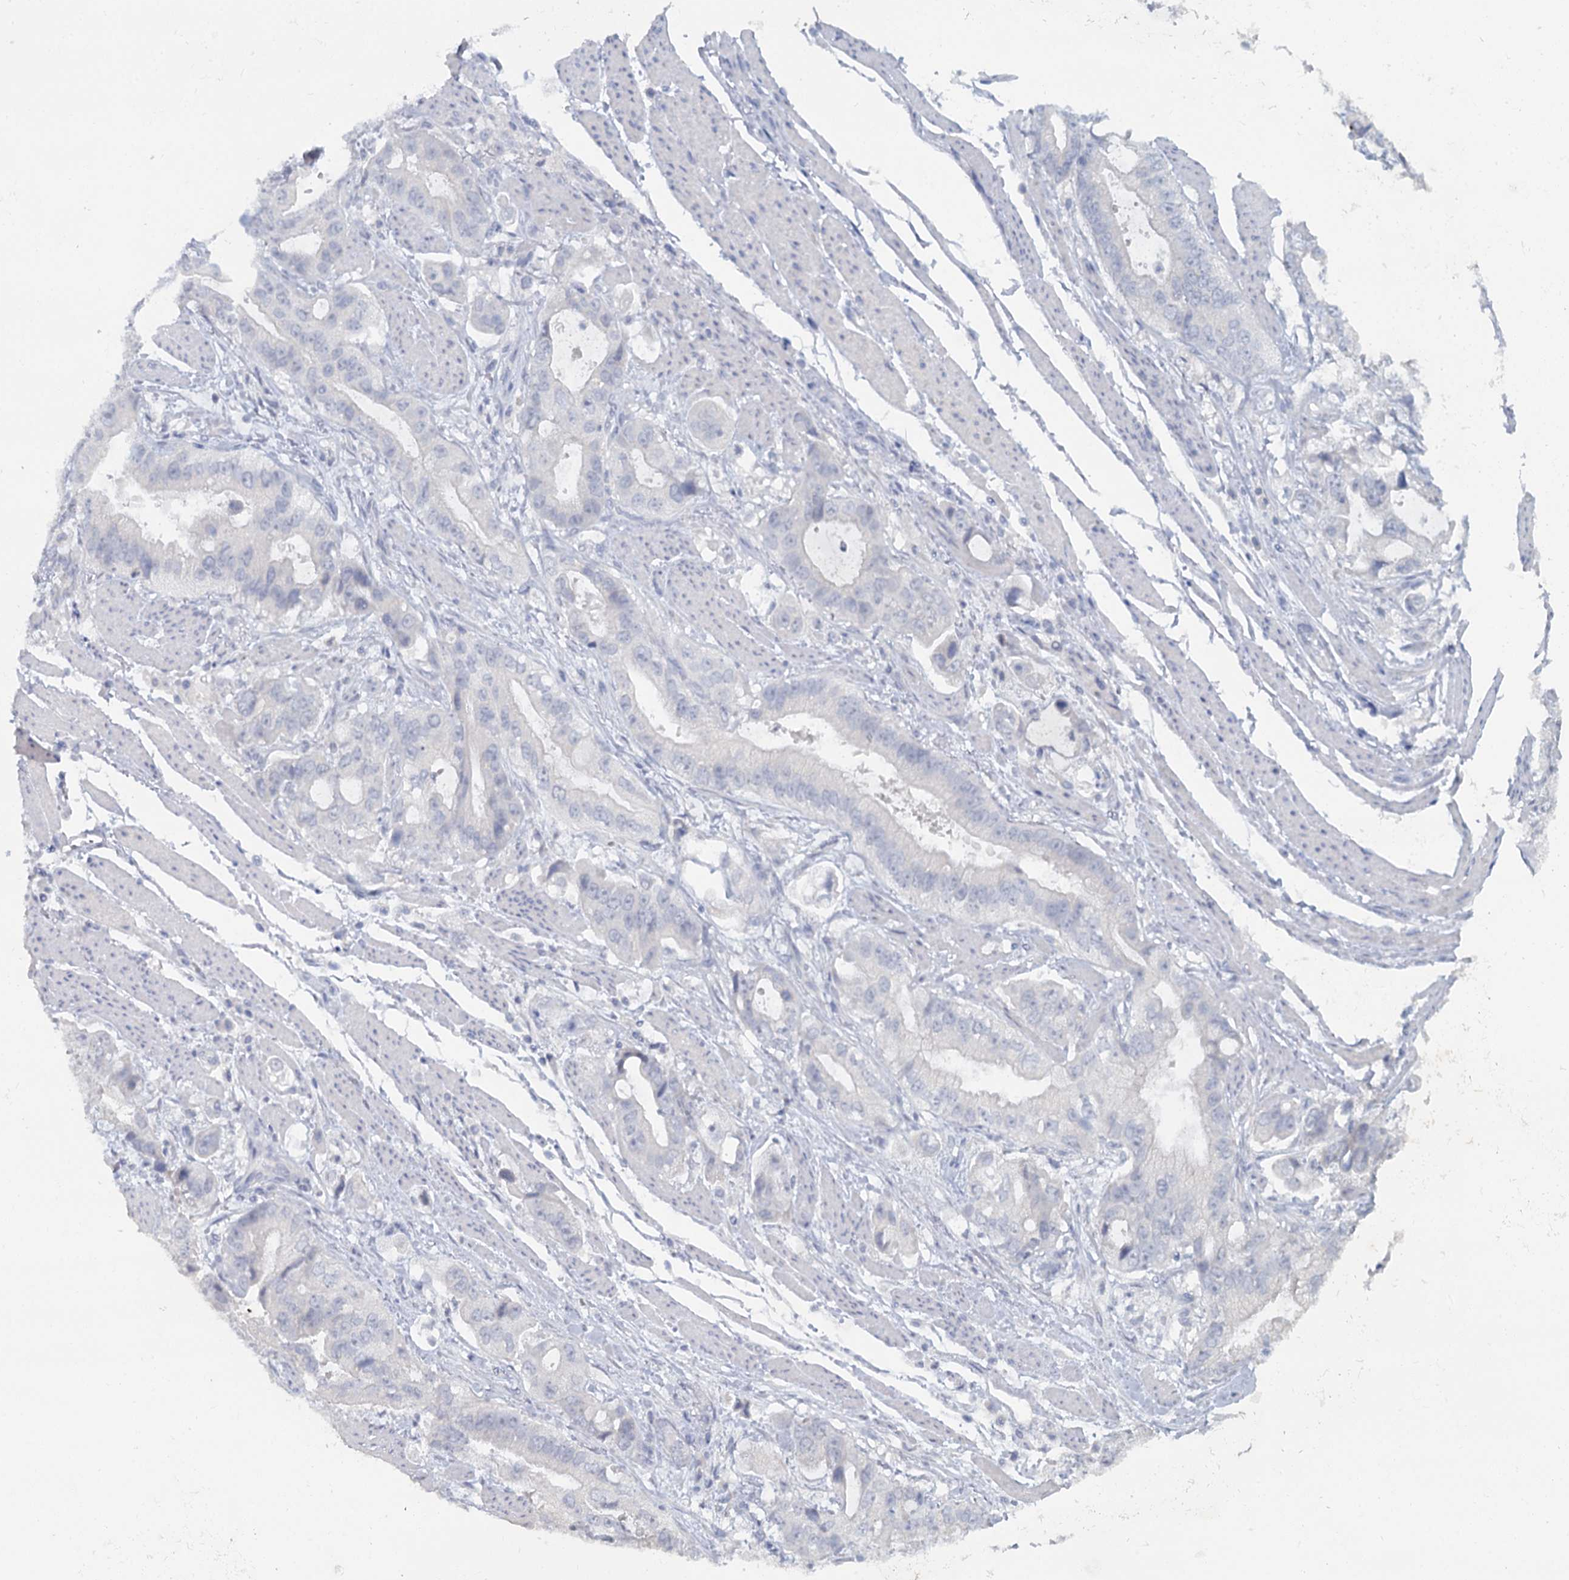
{"staining": {"intensity": "negative", "quantity": "none", "location": "none"}, "tissue": "stomach cancer", "cell_type": "Tumor cells", "image_type": "cancer", "snomed": [{"axis": "morphology", "description": "Adenocarcinoma, NOS"}, {"axis": "topography", "description": "Stomach"}], "caption": "There is no significant positivity in tumor cells of stomach cancer.", "gene": "CHGA", "patient": {"sex": "male", "age": 62}}